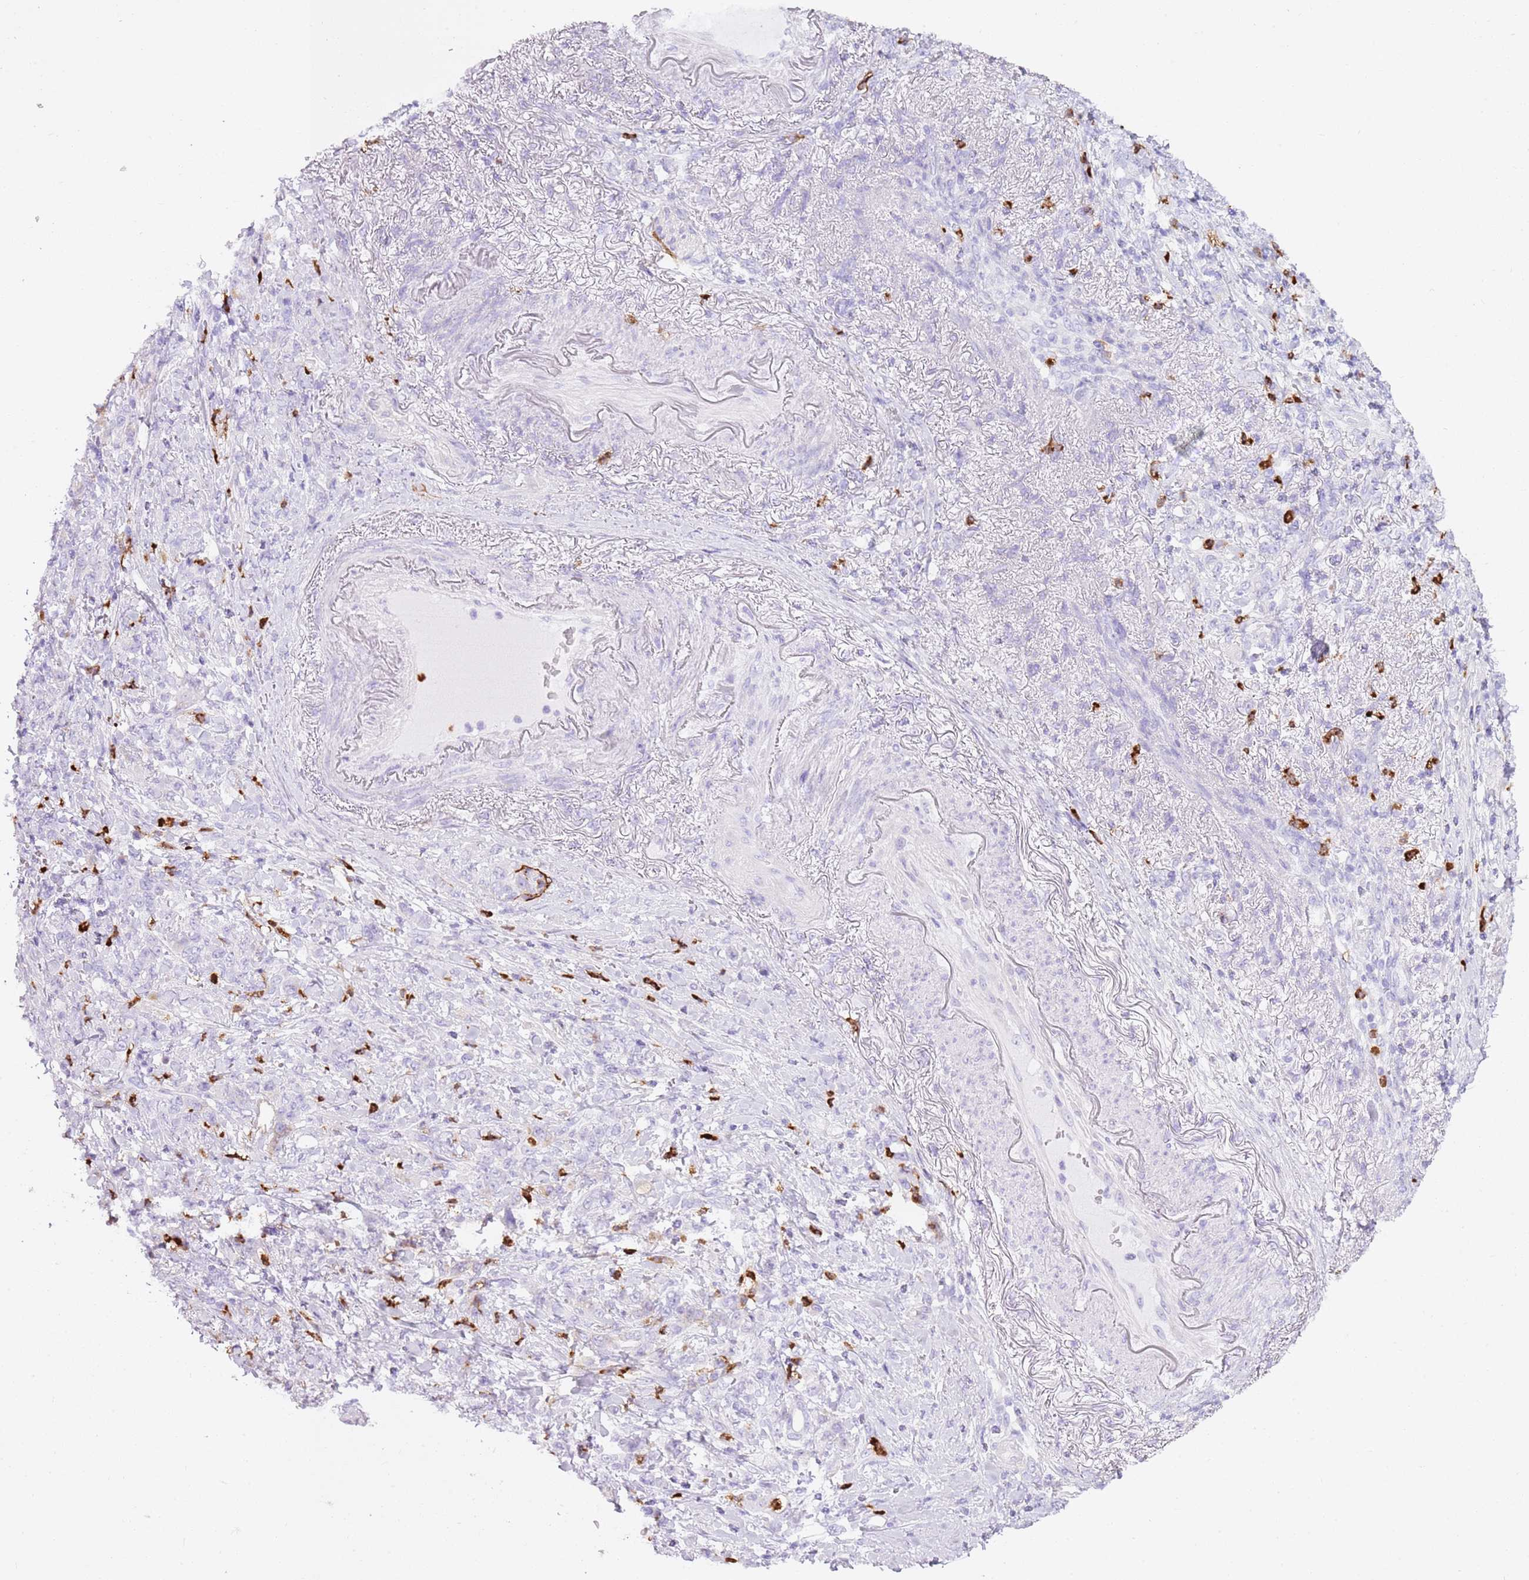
{"staining": {"intensity": "negative", "quantity": "none", "location": "none"}, "tissue": "stomach cancer", "cell_type": "Tumor cells", "image_type": "cancer", "snomed": [{"axis": "morphology", "description": "Normal tissue, NOS"}, {"axis": "morphology", "description": "Adenocarcinoma, NOS"}, {"axis": "topography", "description": "Stomach"}], "caption": "Human stomach adenocarcinoma stained for a protein using immunohistochemistry displays no expression in tumor cells.", "gene": "CD177", "patient": {"sex": "female", "age": 79}}